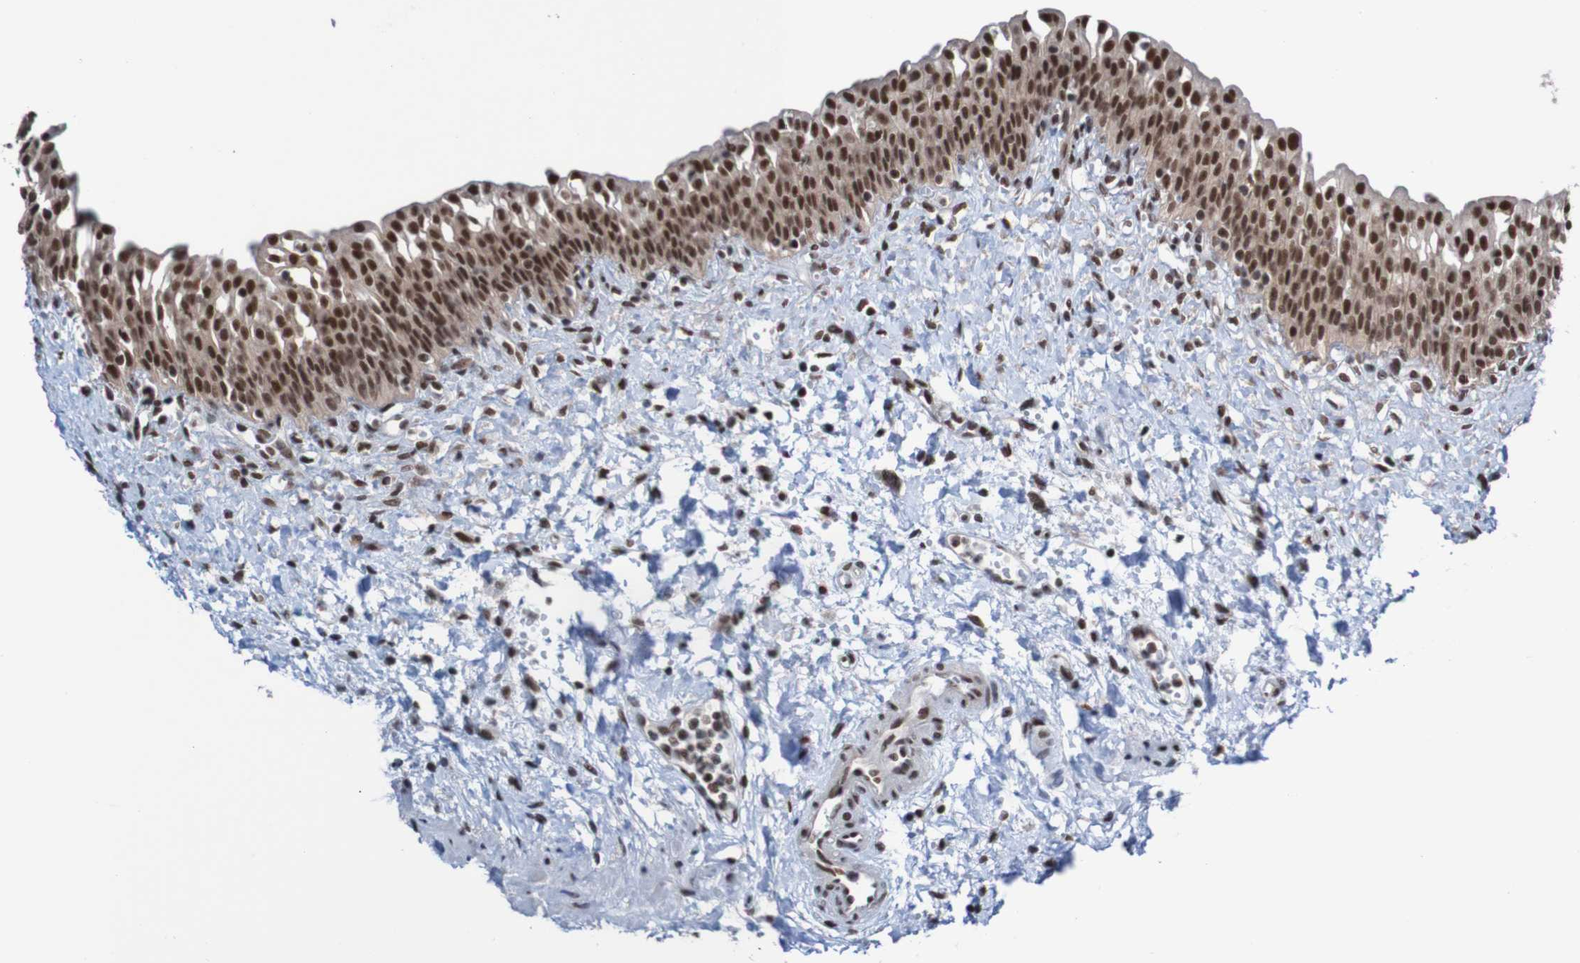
{"staining": {"intensity": "strong", "quantity": ">75%", "location": "nuclear"}, "tissue": "urinary bladder", "cell_type": "Urothelial cells", "image_type": "normal", "snomed": [{"axis": "morphology", "description": "Normal tissue, NOS"}, {"axis": "topography", "description": "Urinary bladder"}], "caption": "The immunohistochemical stain labels strong nuclear expression in urothelial cells of normal urinary bladder. (DAB (3,3'-diaminobenzidine) = brown stain, brightfield microscopy at high magnification).", "gene": "CDC5L", "patient": {"sex": "male", "age": 55}}